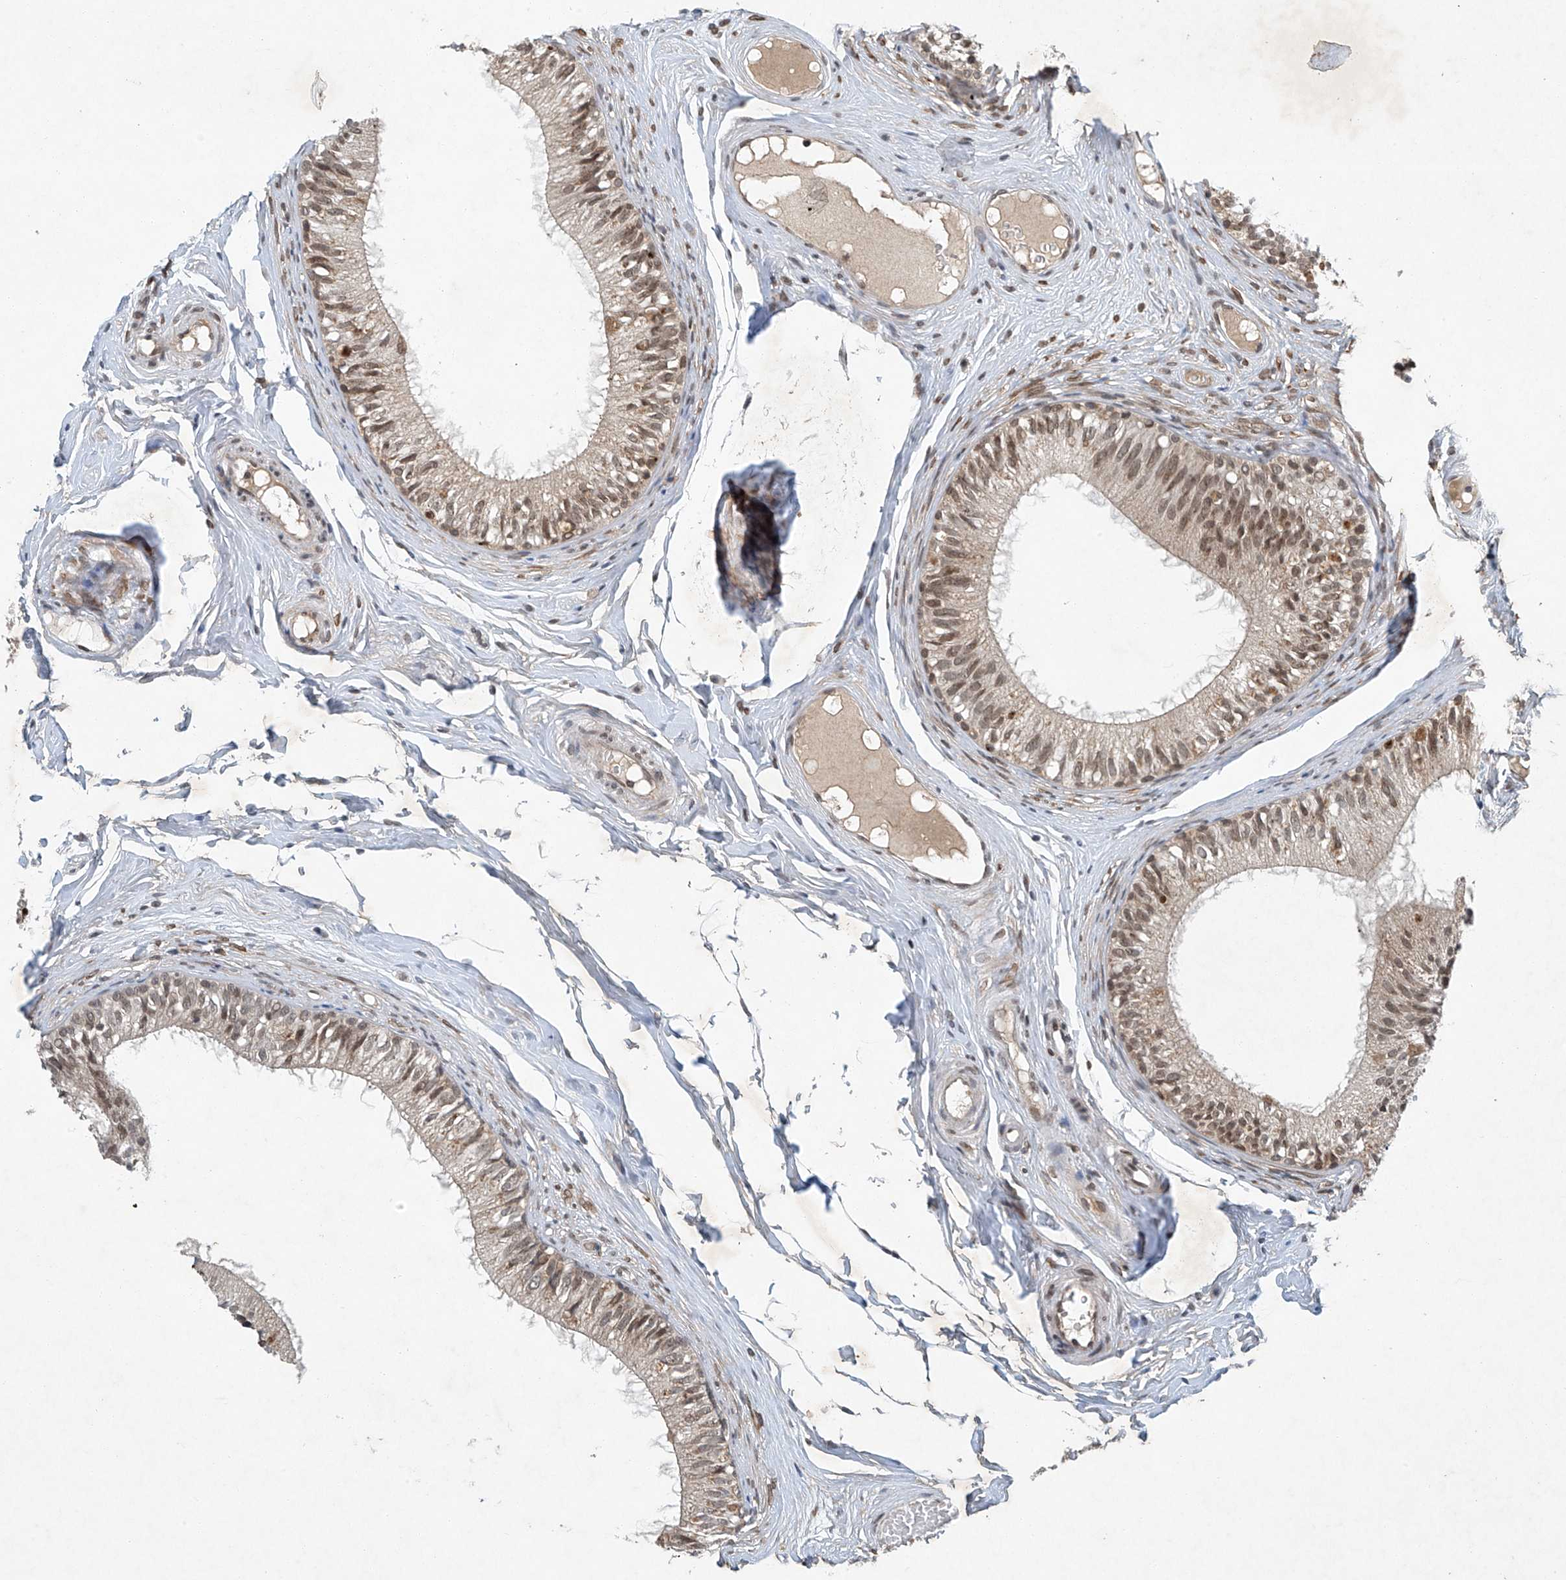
{"staining": {"intensity": "moderate", "quantity": "25%-75%", "location": "nuclear"}, "tissue": "epididymis", "cell_type": "Glandular cells", "image_type": "normal", "snomed": [{"axis": "morphology", "description": "Normal tissue, NOS"}, {"axis": "morphology", "description": "Seminoma in situ"}, {"axis": "topography", "description": "Testis"}, {"axis": "topography", "description": "Epididymis"}], "caption": "About 25%-75% of glandular cells in normal human epididymis reveal moderate nuclear protein positivity as visualized by brown immunohistochemical staining.", "gene": "TAF8", "patient": {"sex": "male", "age": 28}}